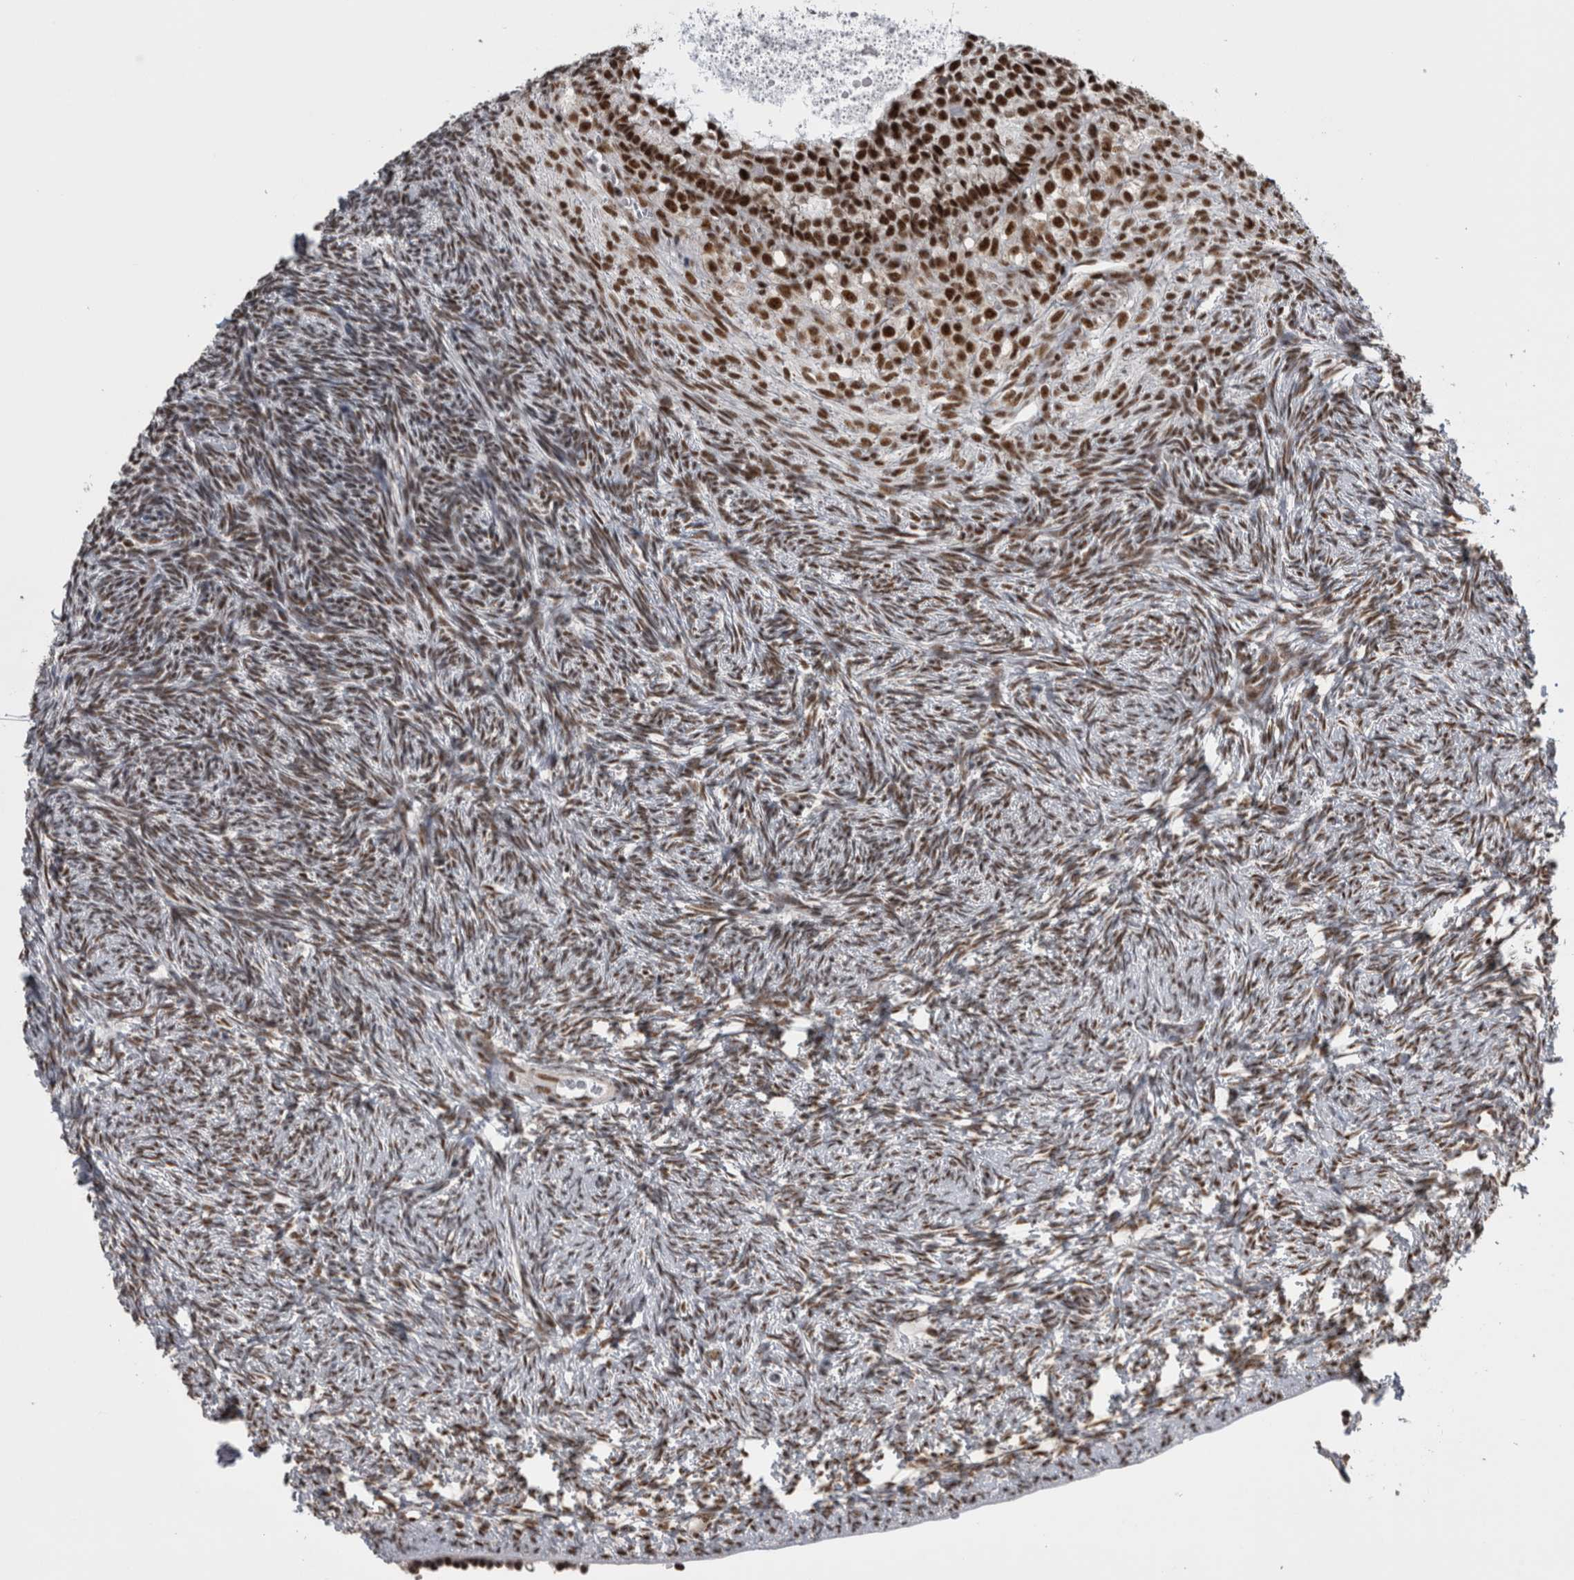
{"staining": {"intensity": "strong", "quantity": ">75%", "location": "cytoplasmic/membranous,nuclear"}, "tissue": "ovary", "cell_type": "Follicle cells", "image_type": "normal", "snomed": [{"axis": "morphology", "description": "Normal tissue, NOS"}, {"axis": "topography", "description": "Ovary"}], "caption": "Brown immunohistochemical staining in benign ovary reveals strong cytoplasmic/membranous,nuclear expression in about >75% of follicle cells.", "gene": "CDK11A", "patient": {"sex": "female", "age": 34}}